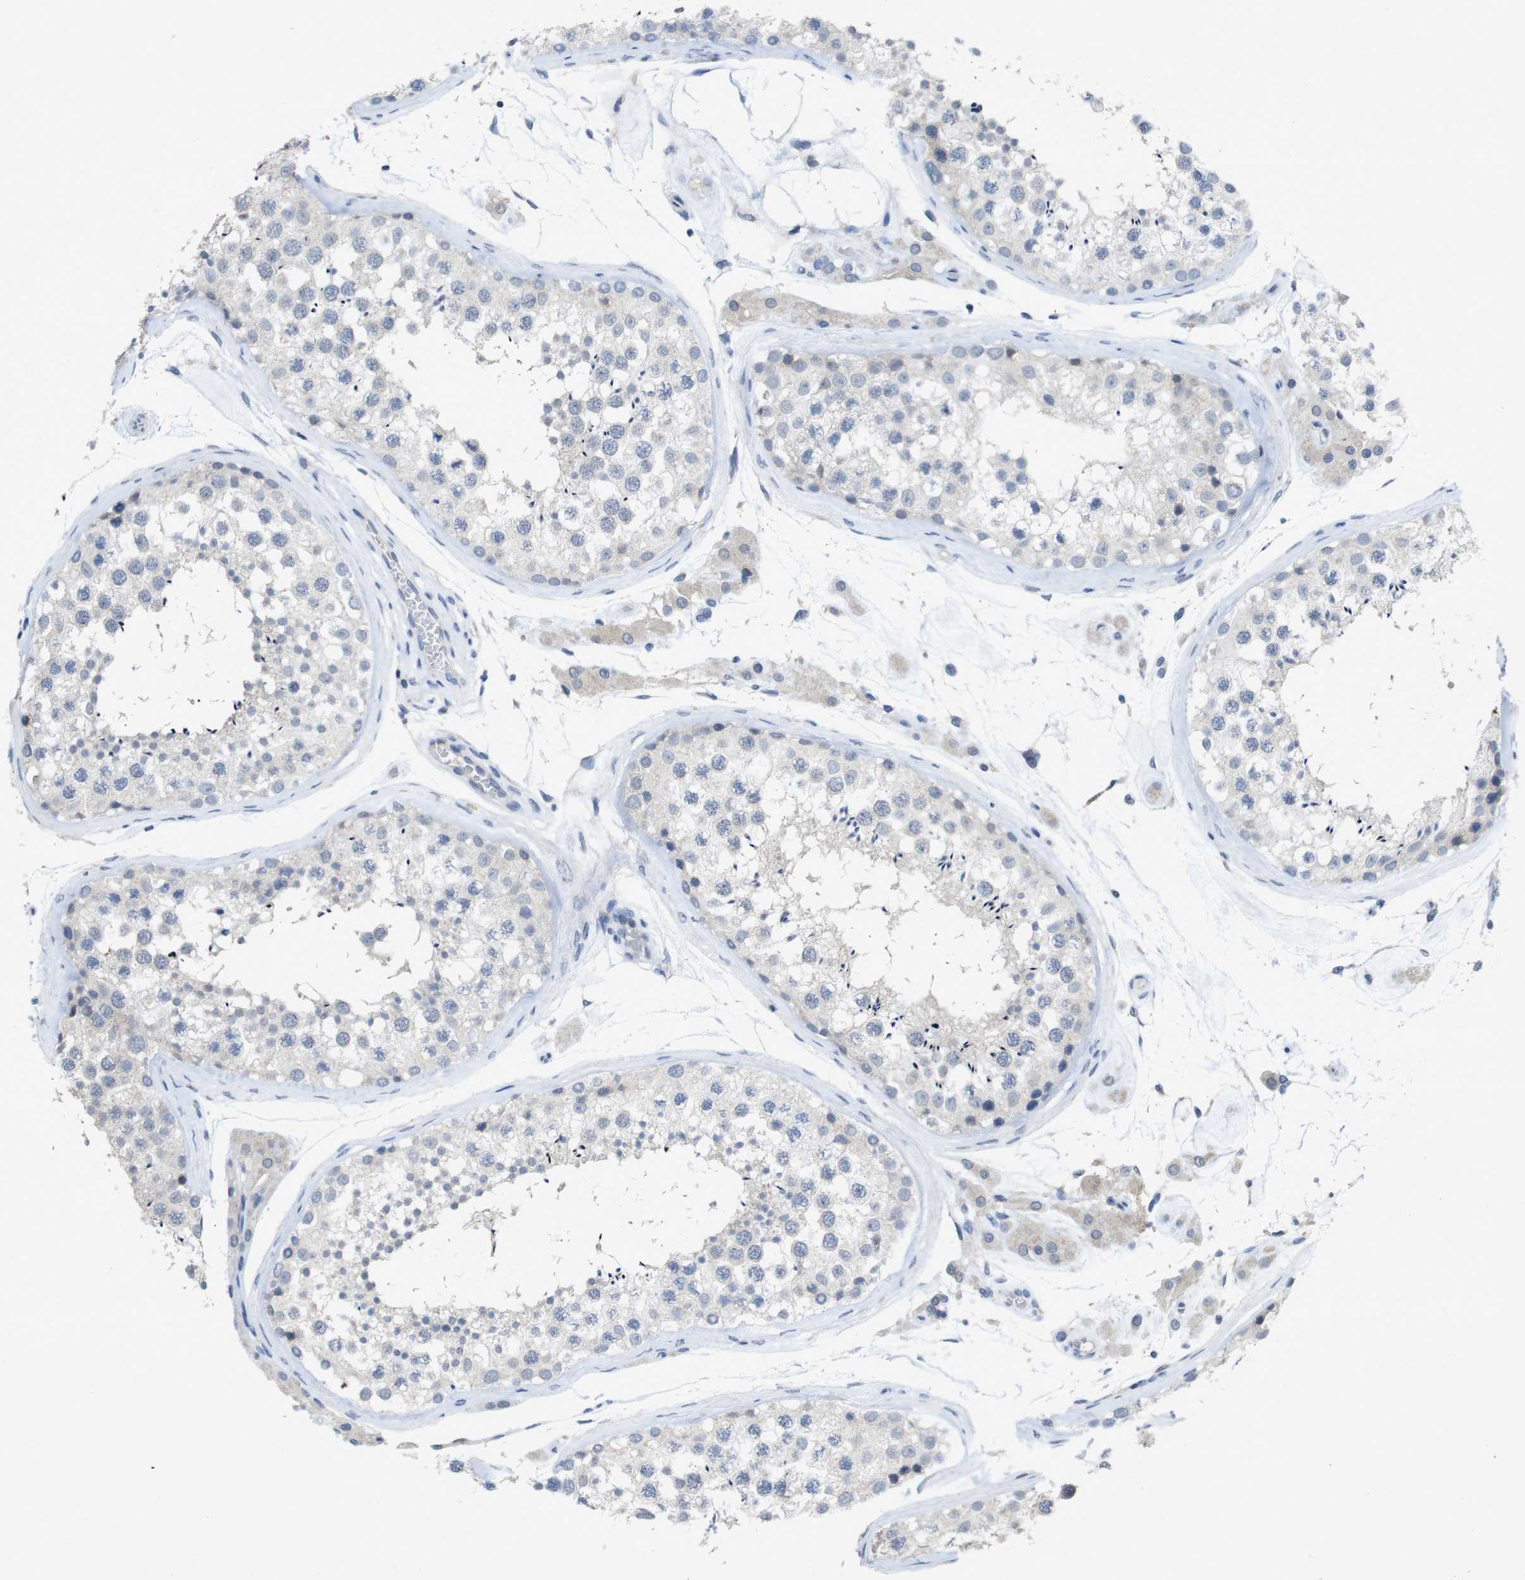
{"staining": {"intensity": "negative", "quantity": "none", "location": "none"}, "tissue": "testis", "cell_type": "Cells in seminiferous ducts", "image_type": "normal", "snomed": [{"axis": "morphology", "description": "Normal tissue, NOS"}, {"axis": "topography", "description": "Testis"}], "caption": "IHC micrograph of unremarkable testis: testis stained with DAB (3,3'-diaminobenzidine) shows no significant protein expression in cells in seminiferous ducts.", "gene": "SLAMF7", "patient": {"sex": "male", "age": 46}}